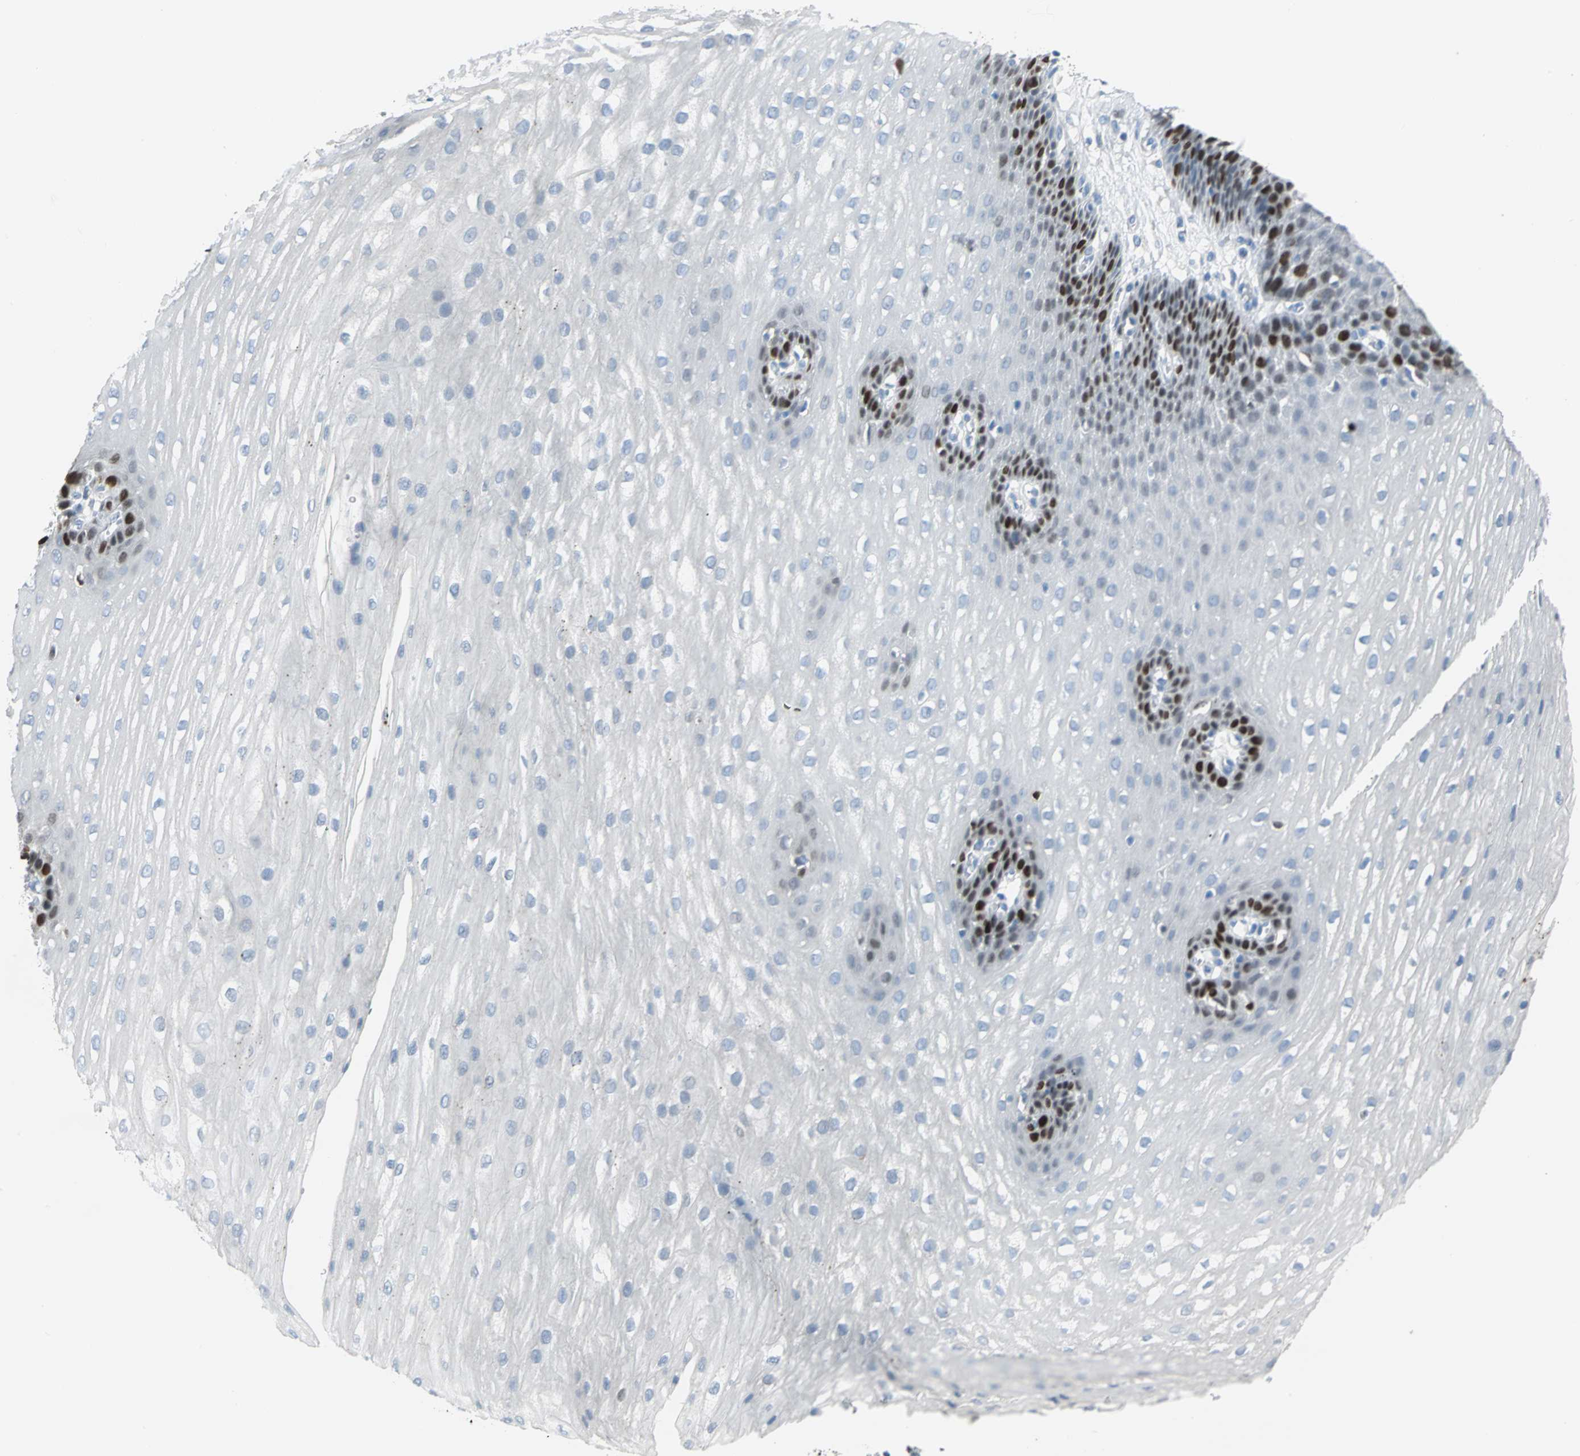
{"staining": {"intensity": "strong", "quantity": "<25%", "location": "nuclear"}, "tissue": "esophagus", "cell_type": "Squamous epithelial cells", "image_type": "normal", "snomed": [{"axis": "morphology", "description": "Normal tissue, NOS"}, {"axis": "topography", "description": "Esophagus"}], "caption": "Immunohistochemical staining of normal esophagus exhibits <25% levels of strong nuclear protein staining in approximately <25% of squamous epithelial cells. (DAB IHC, brown staining for protein, blue staining for nuclei).", "gene": "MCM3", "patient": {"sex": "male", "age": 48}}